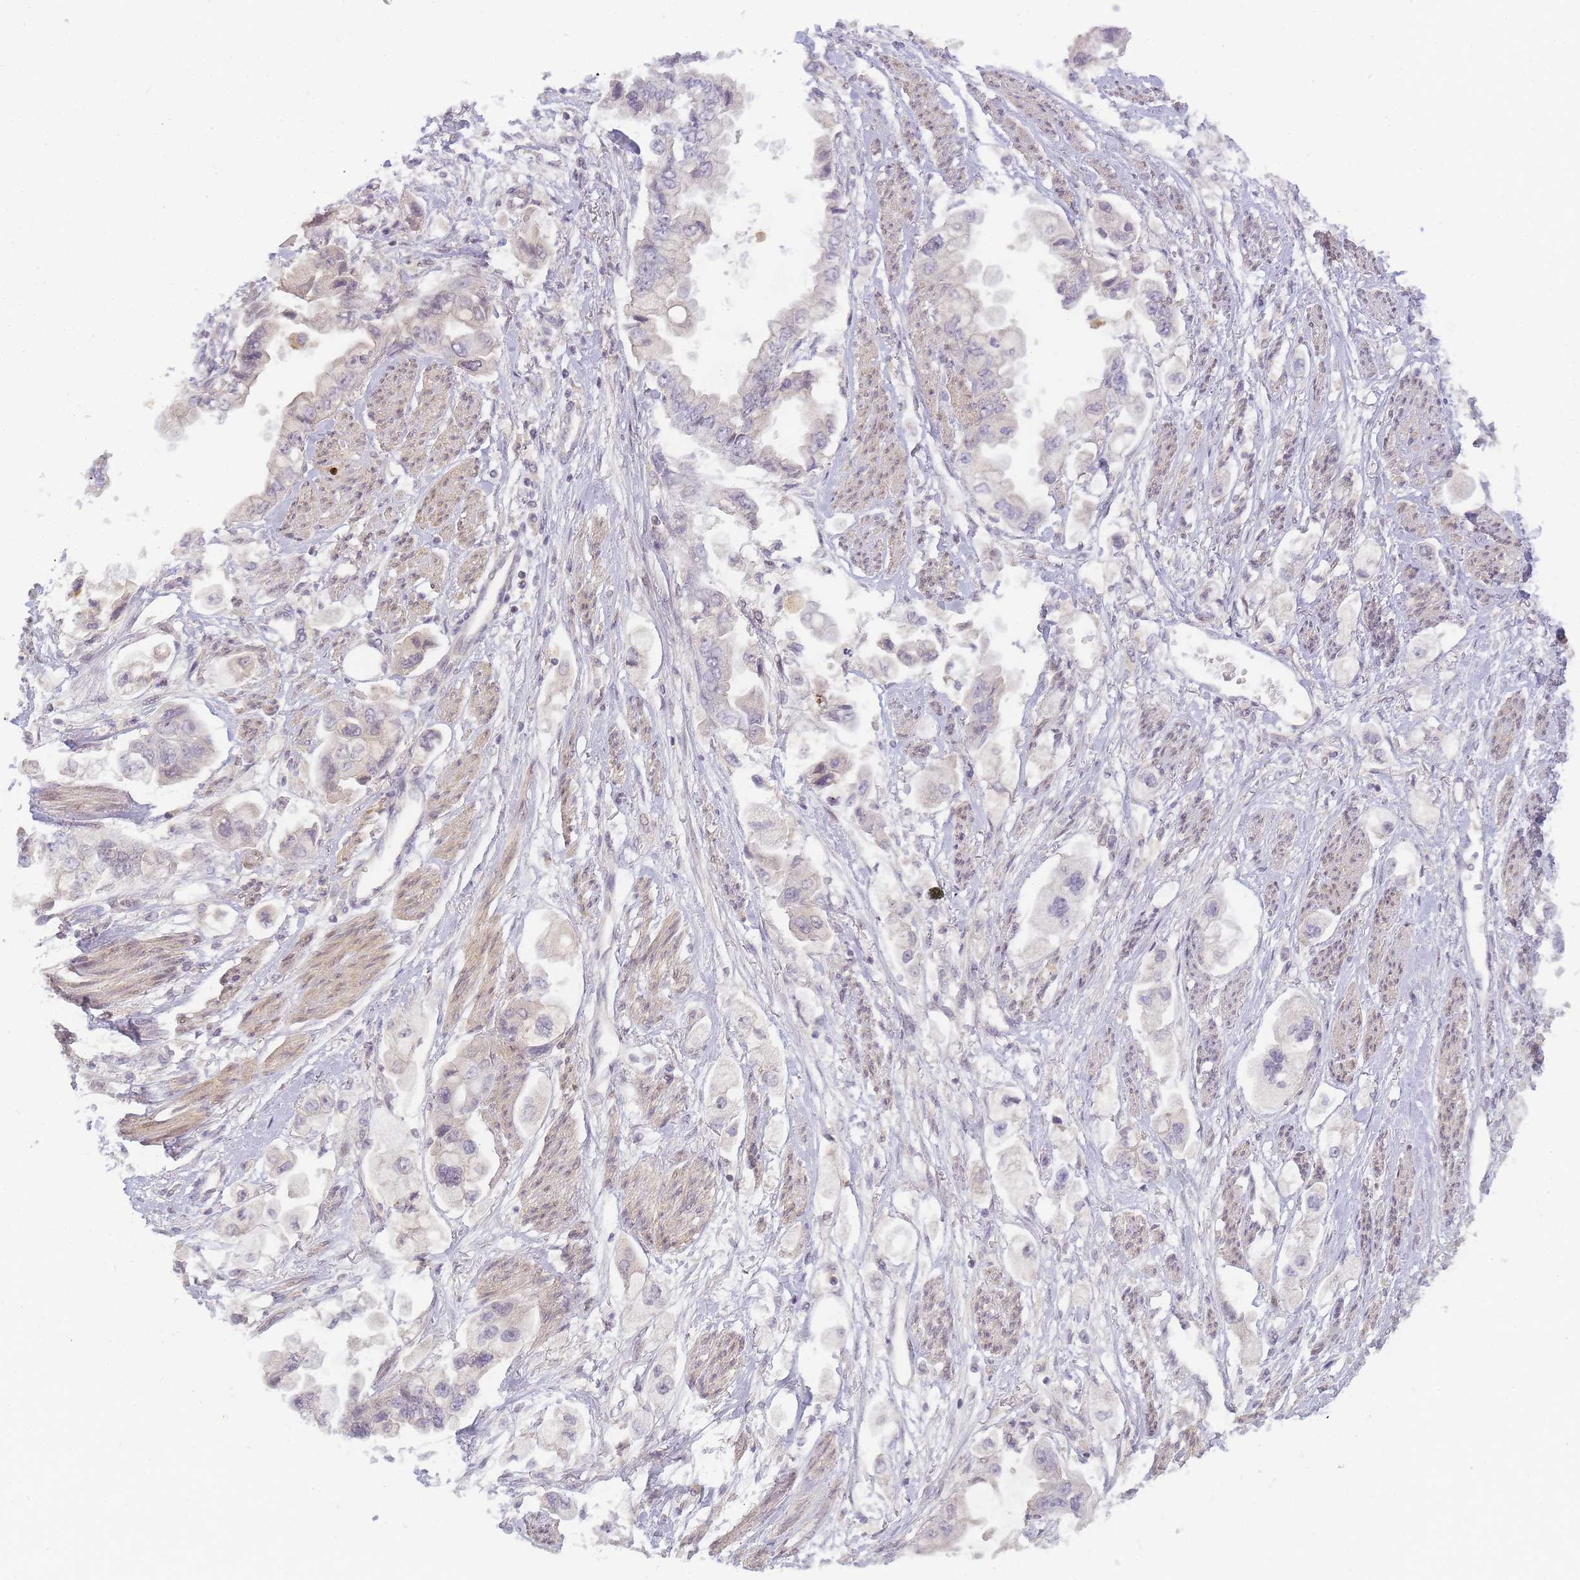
{"staining": {"intensity": "negative", "quantity": "none", "location": "none"}, "tissue": "stomach cancer", "cell_type": "Tumor cells", "image_type": "cancer", "snomed": [{"axis": "morphology", "description": "Adenocarcinoma, NOS"}, {"axis": "topography", "description": "Stomach"}], "caption": "An IHC photomicrograph of stomach cancer (adenocarcinoma) is shown. There is no staining in tumor cells of stomach cancer (adenocarcinoma).", "gene": "RRAD", "patient": {"sex": "male", "age": 62}}